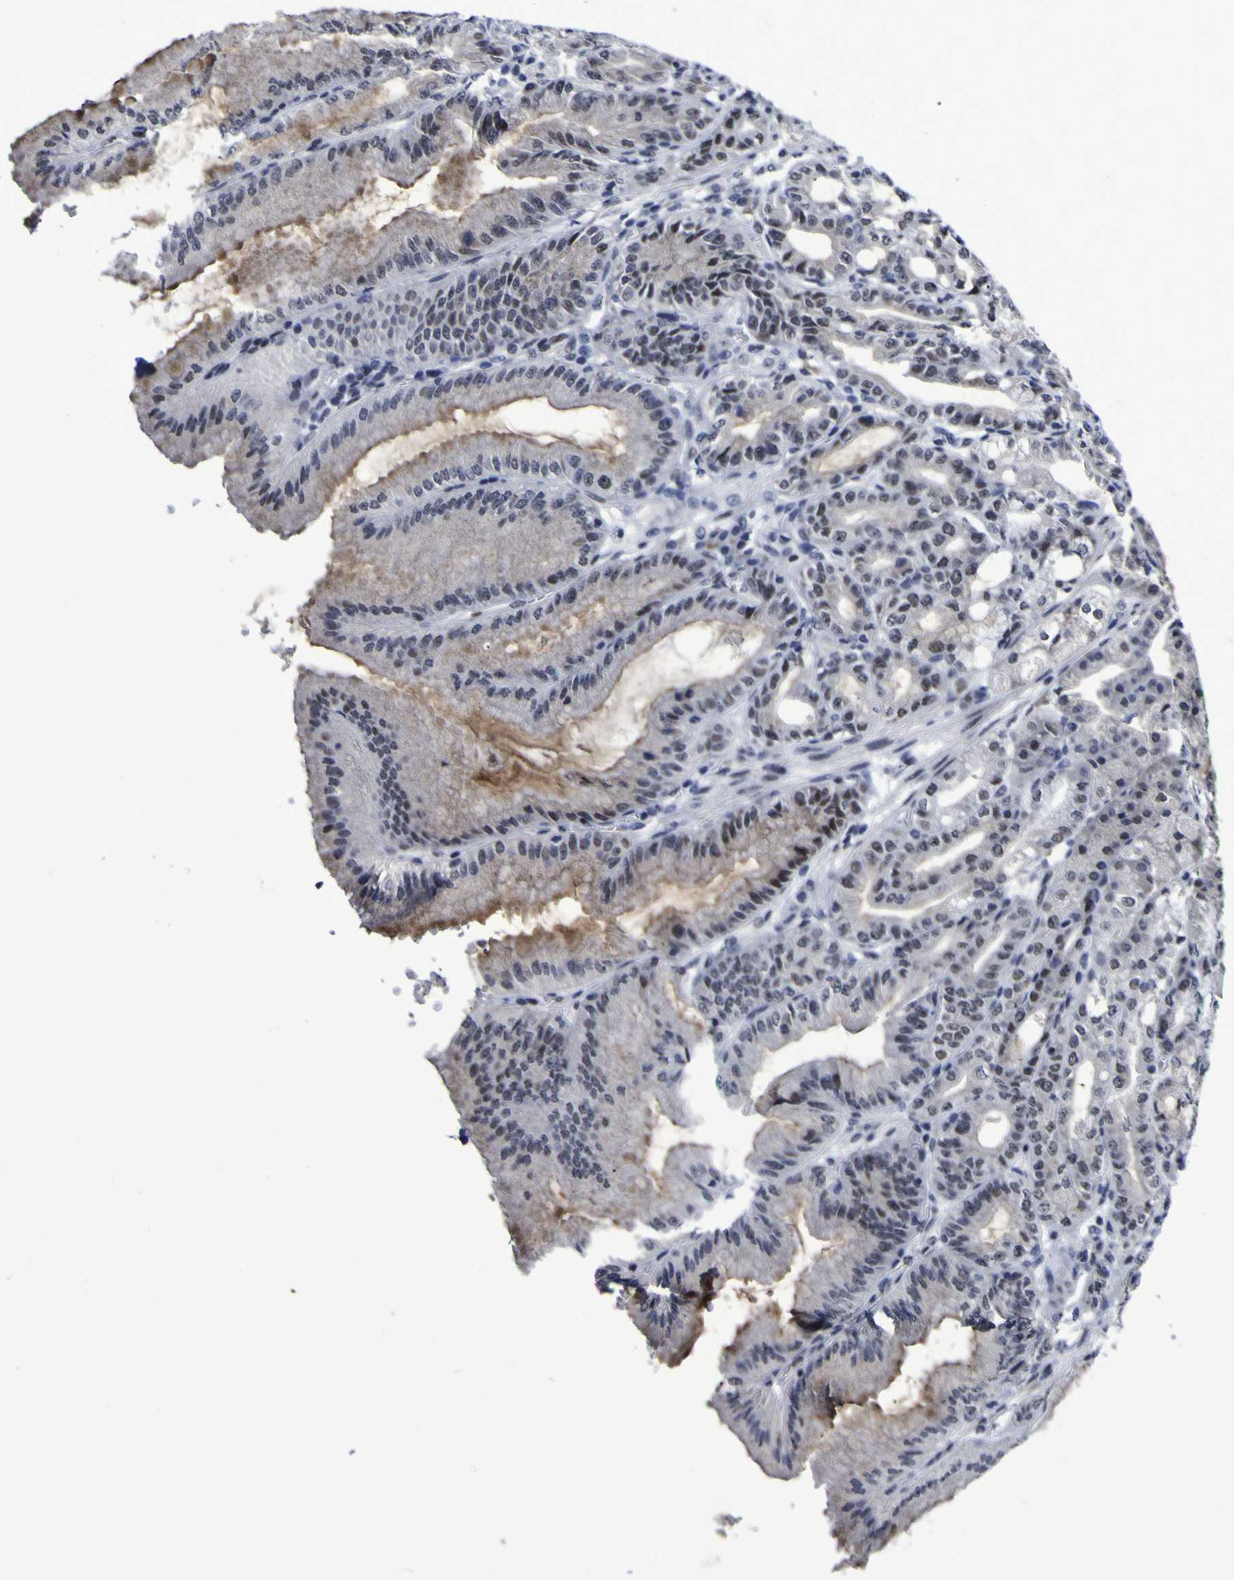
{"staining": {"intensity": "moderate", "quantity": "25%-75%", "location": "cytoplasmic/membranous,nuclear"}, "tissue": "stomach", "cell_type": "Glandular cells", "image_type": "normal", "snomed": [{"axis": "morphology", "description": "Normal tissue, NOS"}, {"axis": "topography", "description": "Stomach, lower"}], "caption": "Immunohistochemistry (IHC) of normal human stomach shows medium levels of moderate cytoplasmic/membranous,nuclear staining in about 25%-75% of glandular cells.", "gene": "MBD3", "patient": {"sex": "male", "age": 71}}